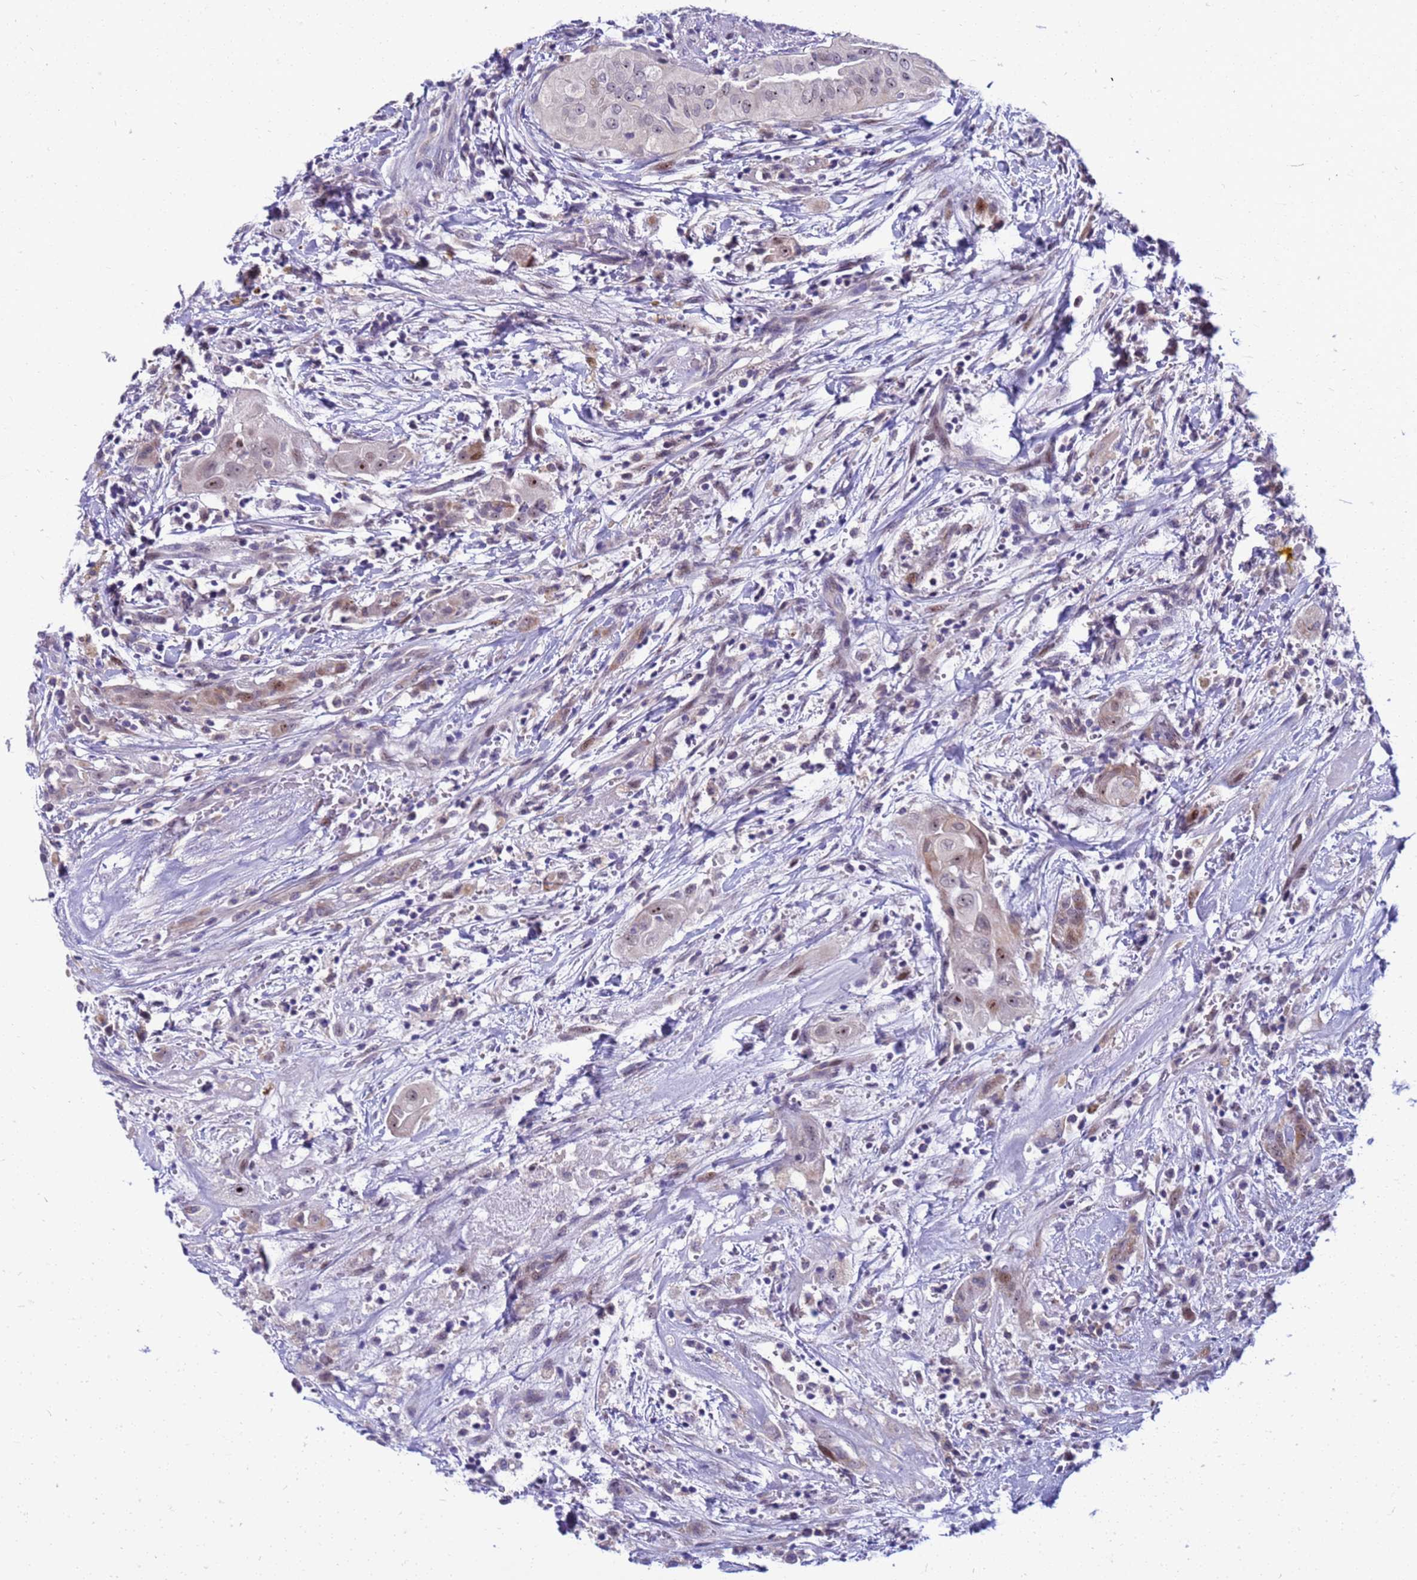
{"staining": {"intensity": "weak", "quantity": "25%-75%", "location": "cytoplasmic/membranous,nuclear"}, "tissue": "thyroid cancer", "cell_type": "Tumor cells", "image_type": "cancer", "snomed": [{"axis": "morphology", "description": "Papillary adenocarcinoma, NOS"}, {"axis": "topography", "description": "Thyroid gland"}], "caption": "There is low levels of weak cytoplasmic/membranous and nuclear positivity in tumor cells of thyroid papillary adenocarcinoma, as demonstrated by immunohistochemical staining (brown color).", "gene": "LRATD1", "patient": {"sex": "female", "age": 59}}